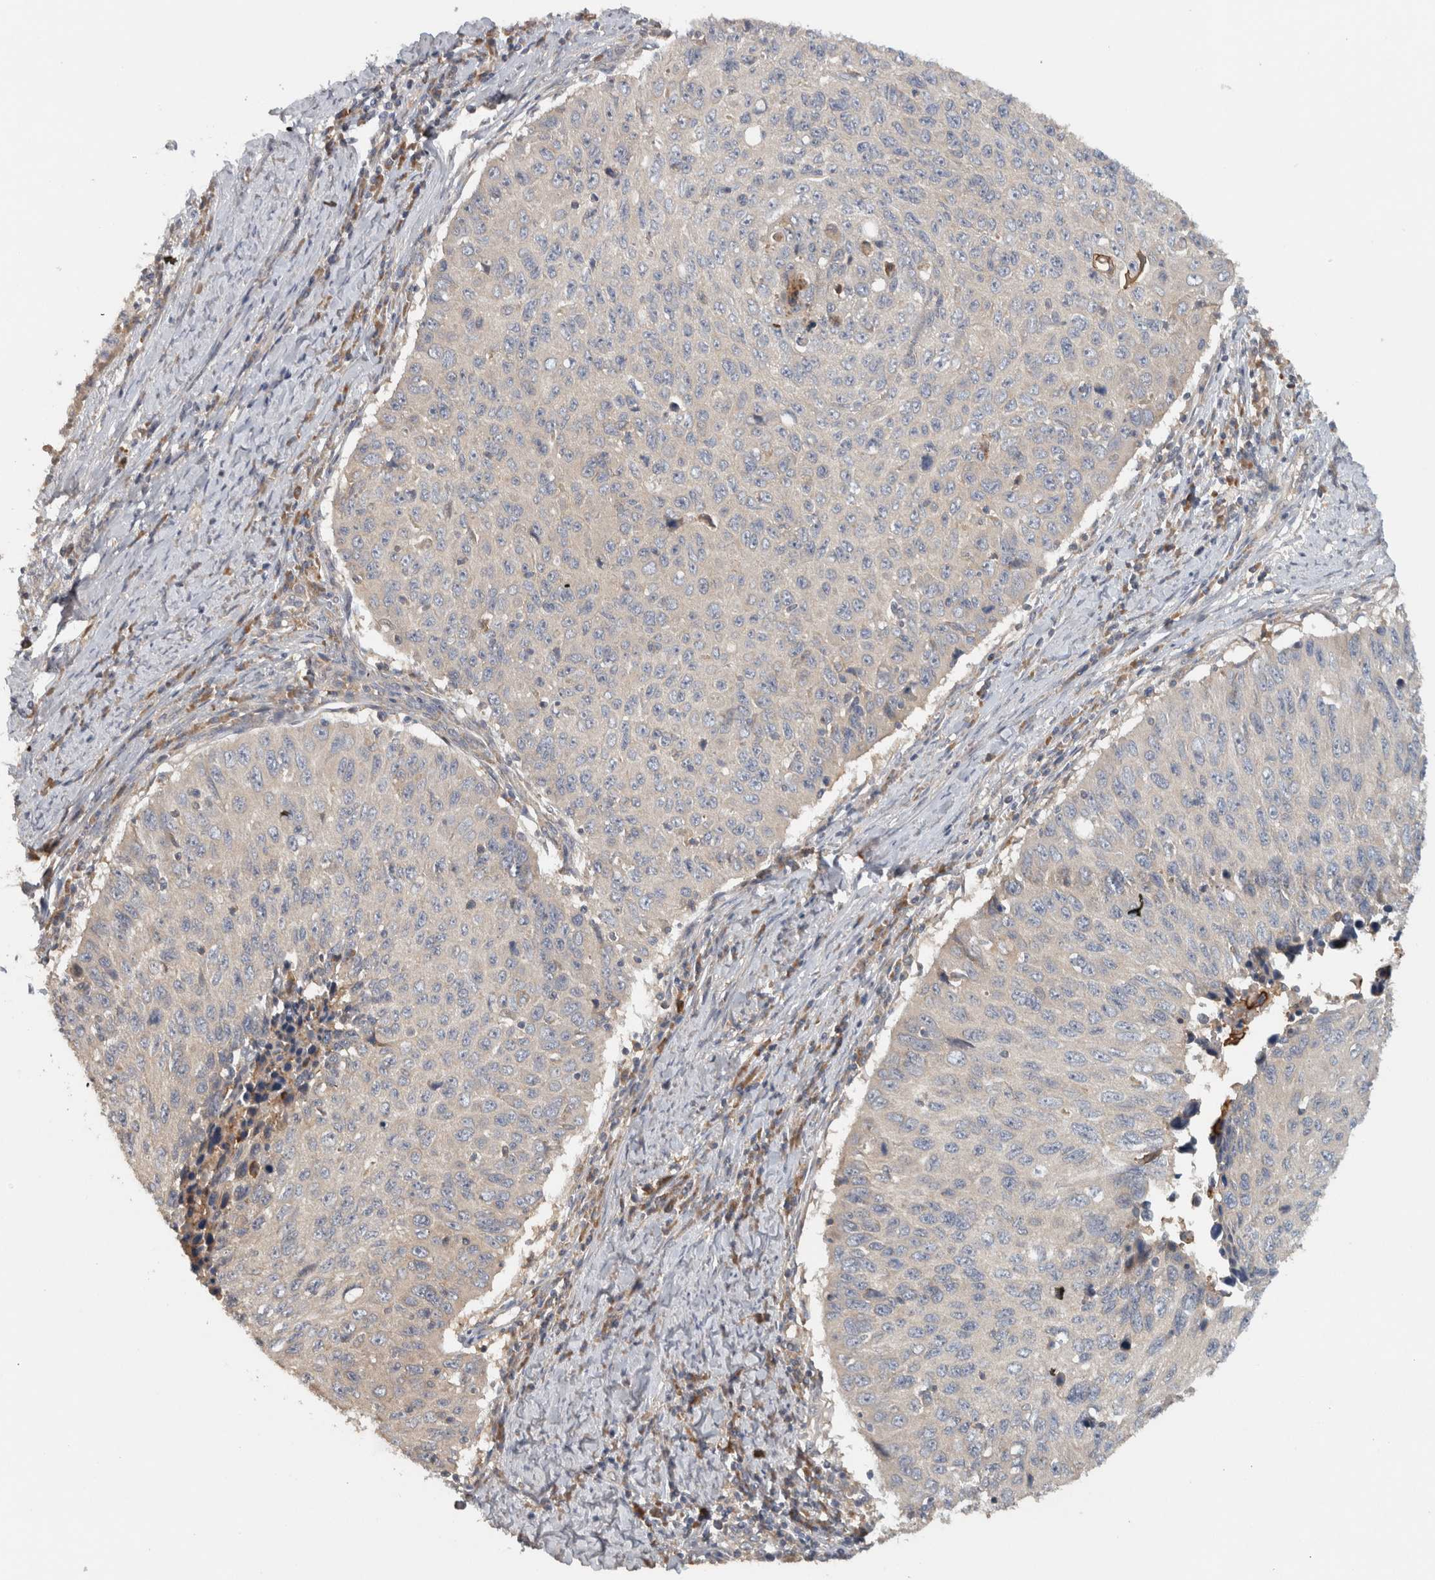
{"staining": {"intensity": "negative", "quantity": "none", "location": "none"}, "tissue": "cervical cancer", "cell_type": "Tumor cells", "image_type": "cancer", "snomed": [{"axis": "morphology", "description": "Squamous cell carcinoma, NOS"}, {"axis": "topography", "description": "Cervix"}], "caption": "An immunohistochemistry (IHC) micrograph of cervical squamous cell carcinoma is shown. There is no staining in tumor cells of cervical squamous cell carcinoma.", "gene": "VEPH1", "patient": {"sex": "female", "age": 53}}